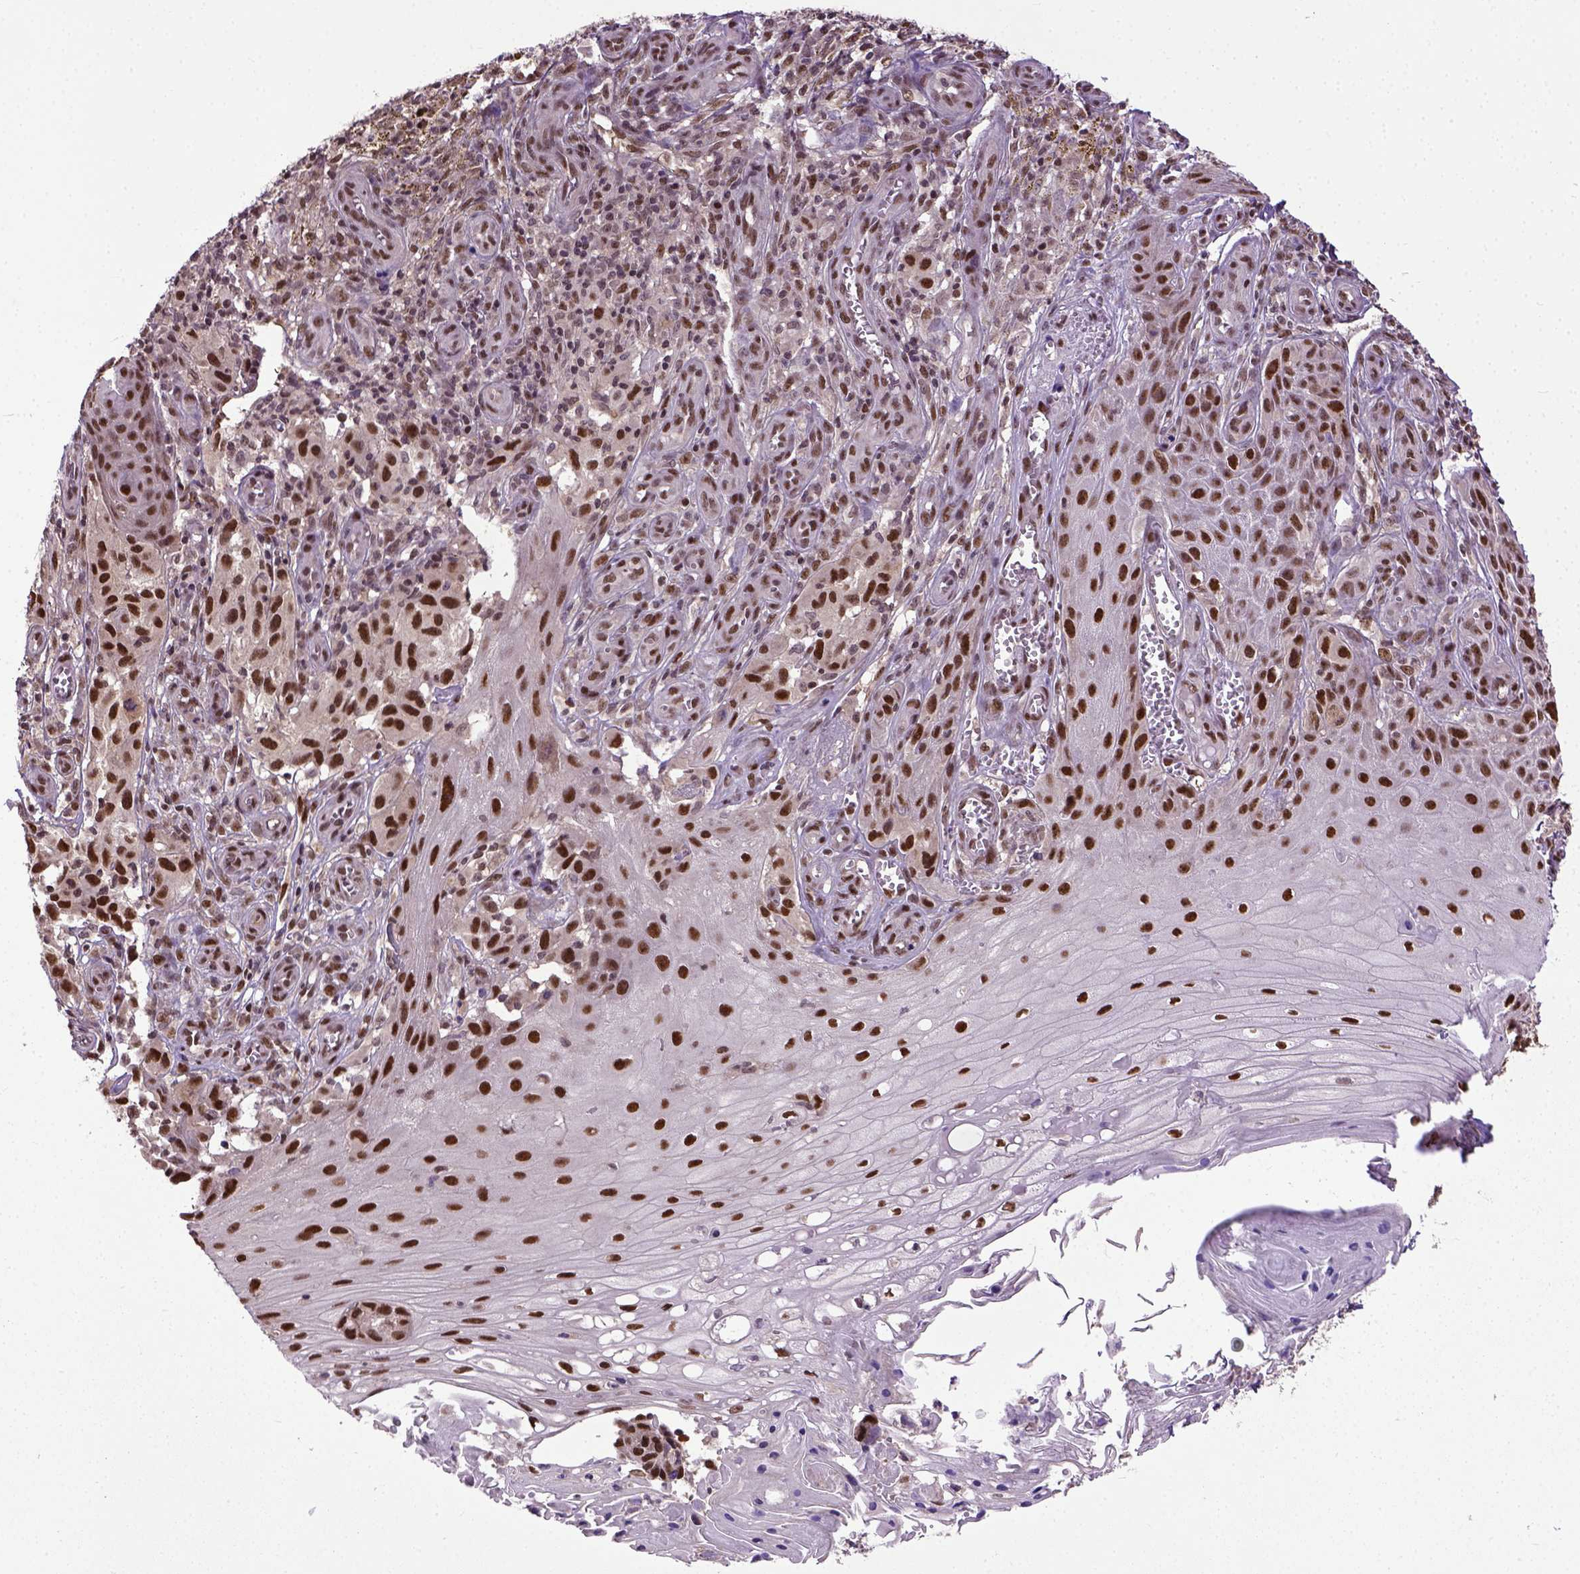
{"staining": {"intensity": "strong", "quantity": ">75%", "location": "nuclear"}, "tissue": "melanoma", "cell_type": "Tumor cells", "image_type": "cancer", "snomed": [{"axis": "morphology", "description": "Malignant melanoma, NOS"}, {"axis": "topography", "description": "Skin"}], "caption": "A histopathology image of malignant melanoma stained for a protein displays strong nuclear brown staining in tumor cells.", "gene": "UBA3", "patient": {"sex": "female", "age": 53}}